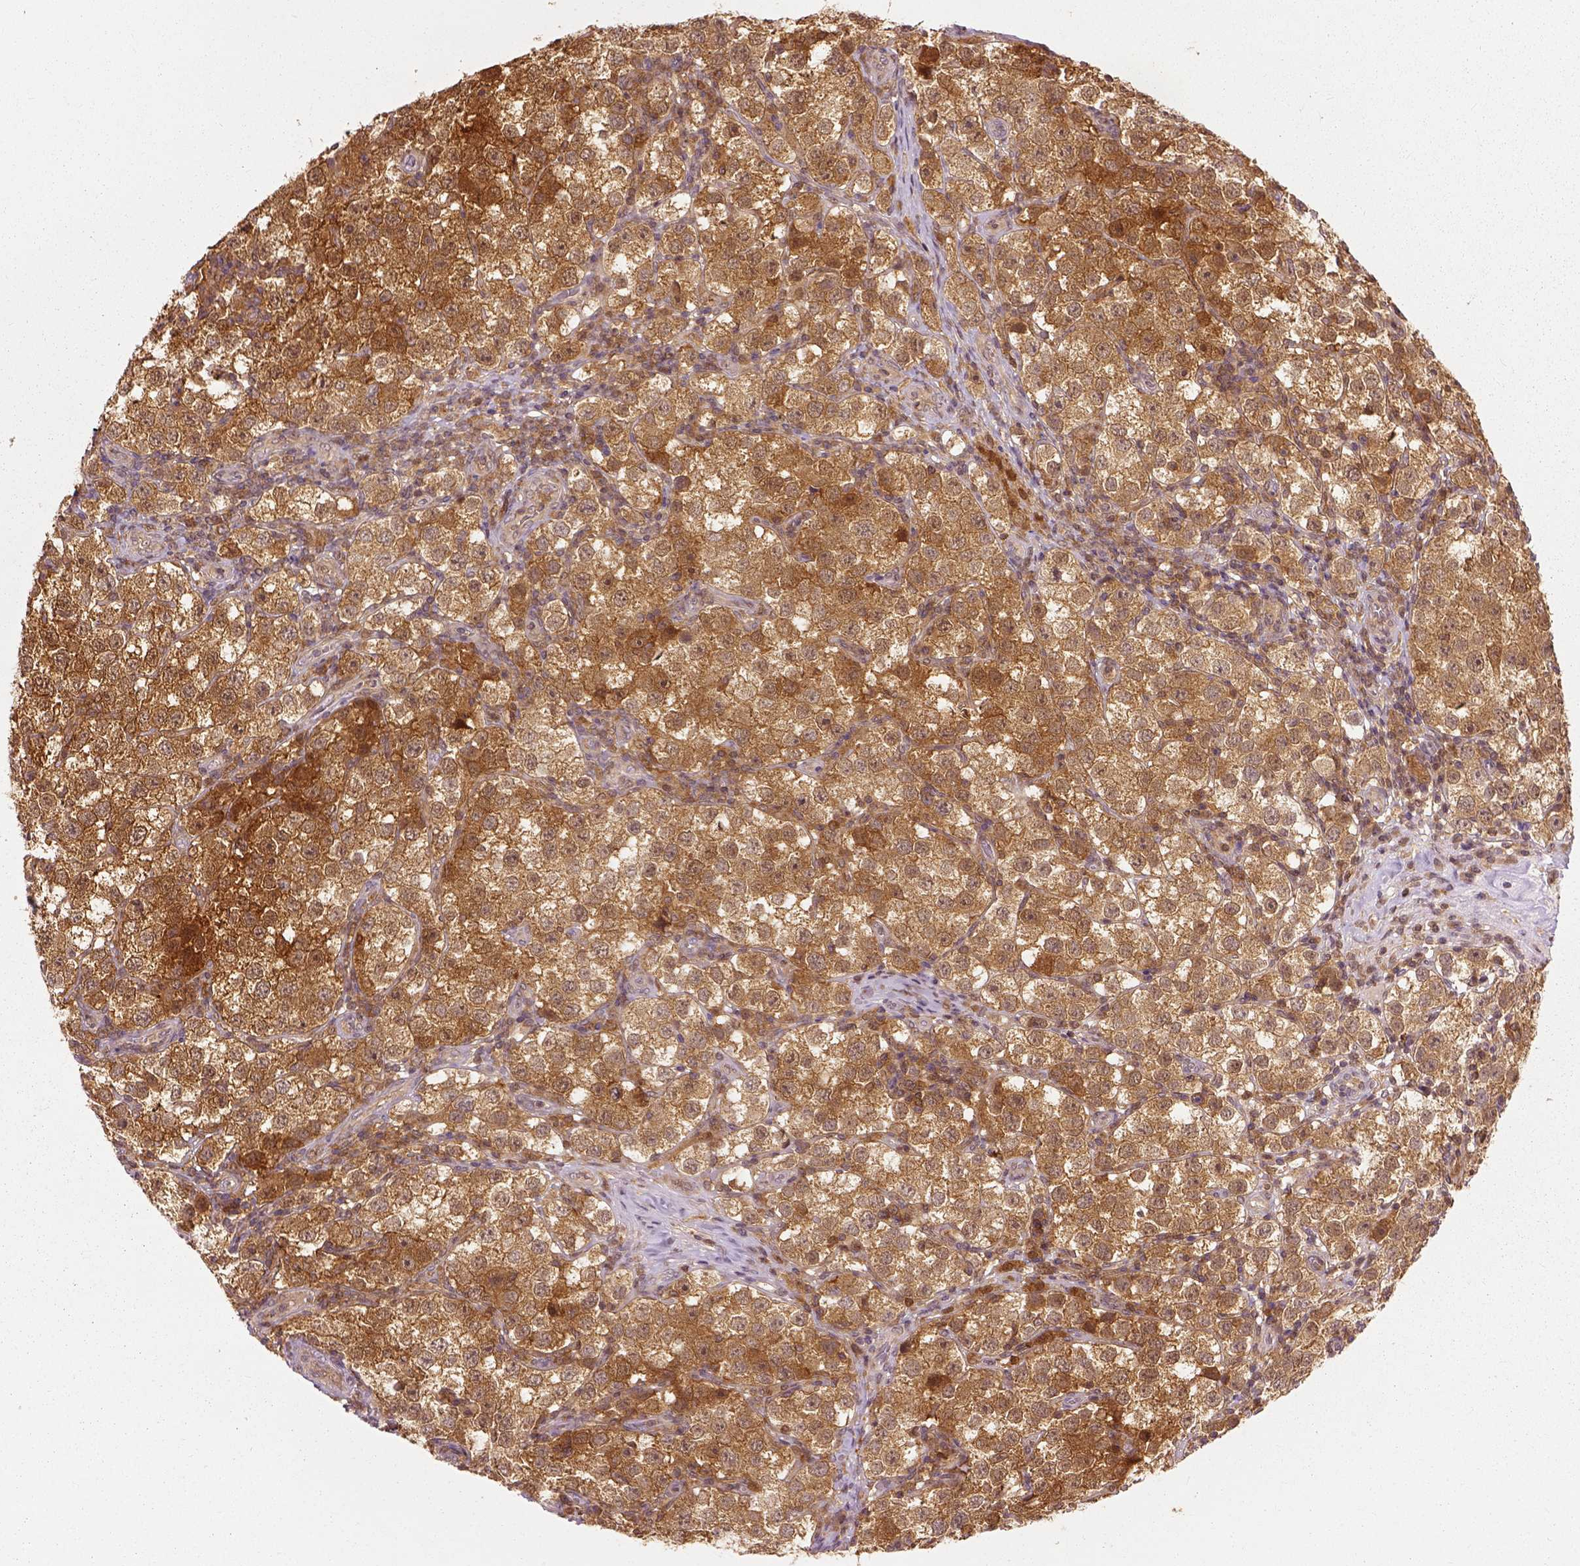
{"staining": {"intensity": "moderate", "quantity": ">75%", "location": "cytoplasmic/membranous"}, "tissue": "testis cancer", "cell_type": "Tumor cells", "image_type": "cancer", "snomed": [{"axis": "morphology", "description": "Seminoma, NOS"}, {"axis": "topography", "description": "Testis"}], "caption": "A photomicrograph of human testis cancer (seminoma) stained for a protein displays moderate cytoplasmic/membranous brown staining in tumor cells. The staining was performed using DAB (3,3'-diaminobenzidine), with brown indicating positive protein expression. Nuclei are stained blue with hematoxylin.", "gene": "GPI", "patient": {"sex": "male", "age": 37}}